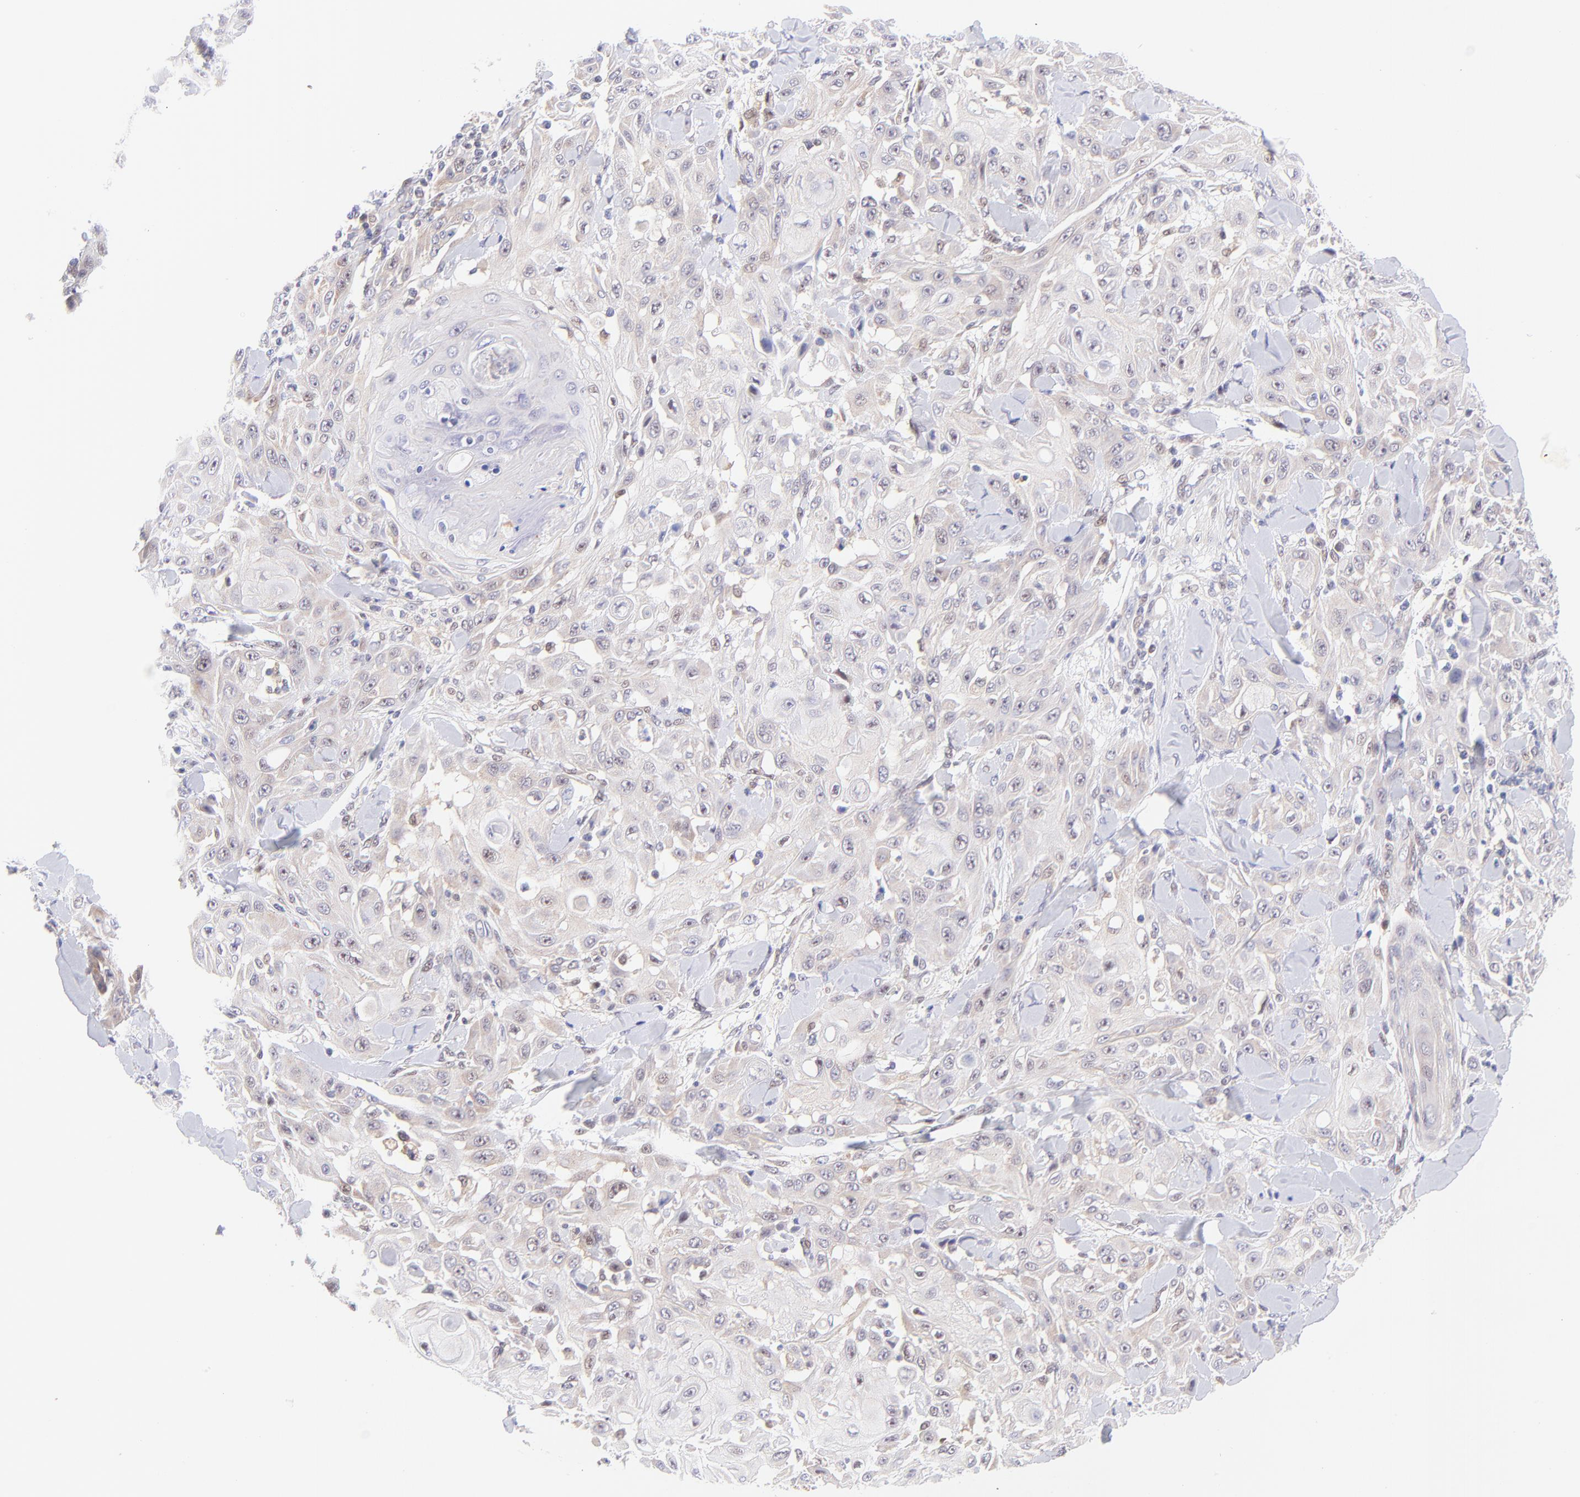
{"staining": {"intensity": "negative", "quantity": "none", "location": "none"}, "tissue": "skin cancer", "cell_type": "Tumor cells", "image_type": "cancer", "snomed": [{"axis": "morphology", "description": "Squamous cell carcinoma, NOS"}, {"axis": "topography", "description": "Skin"}], "caption": "This photomicrograph is of skin squamous cell carcinoma stained with immunohistochemistry (IHC) to label a protein in brown with the nuclei are counter-stained blue. There is no expression in tumor cells. (Brightfield microscopy of DAB (3,3'-diaminobenzidine) IHC at high magnification).", "gene": "PBDC1", "patient": {"sex": "male", "age": 24}}